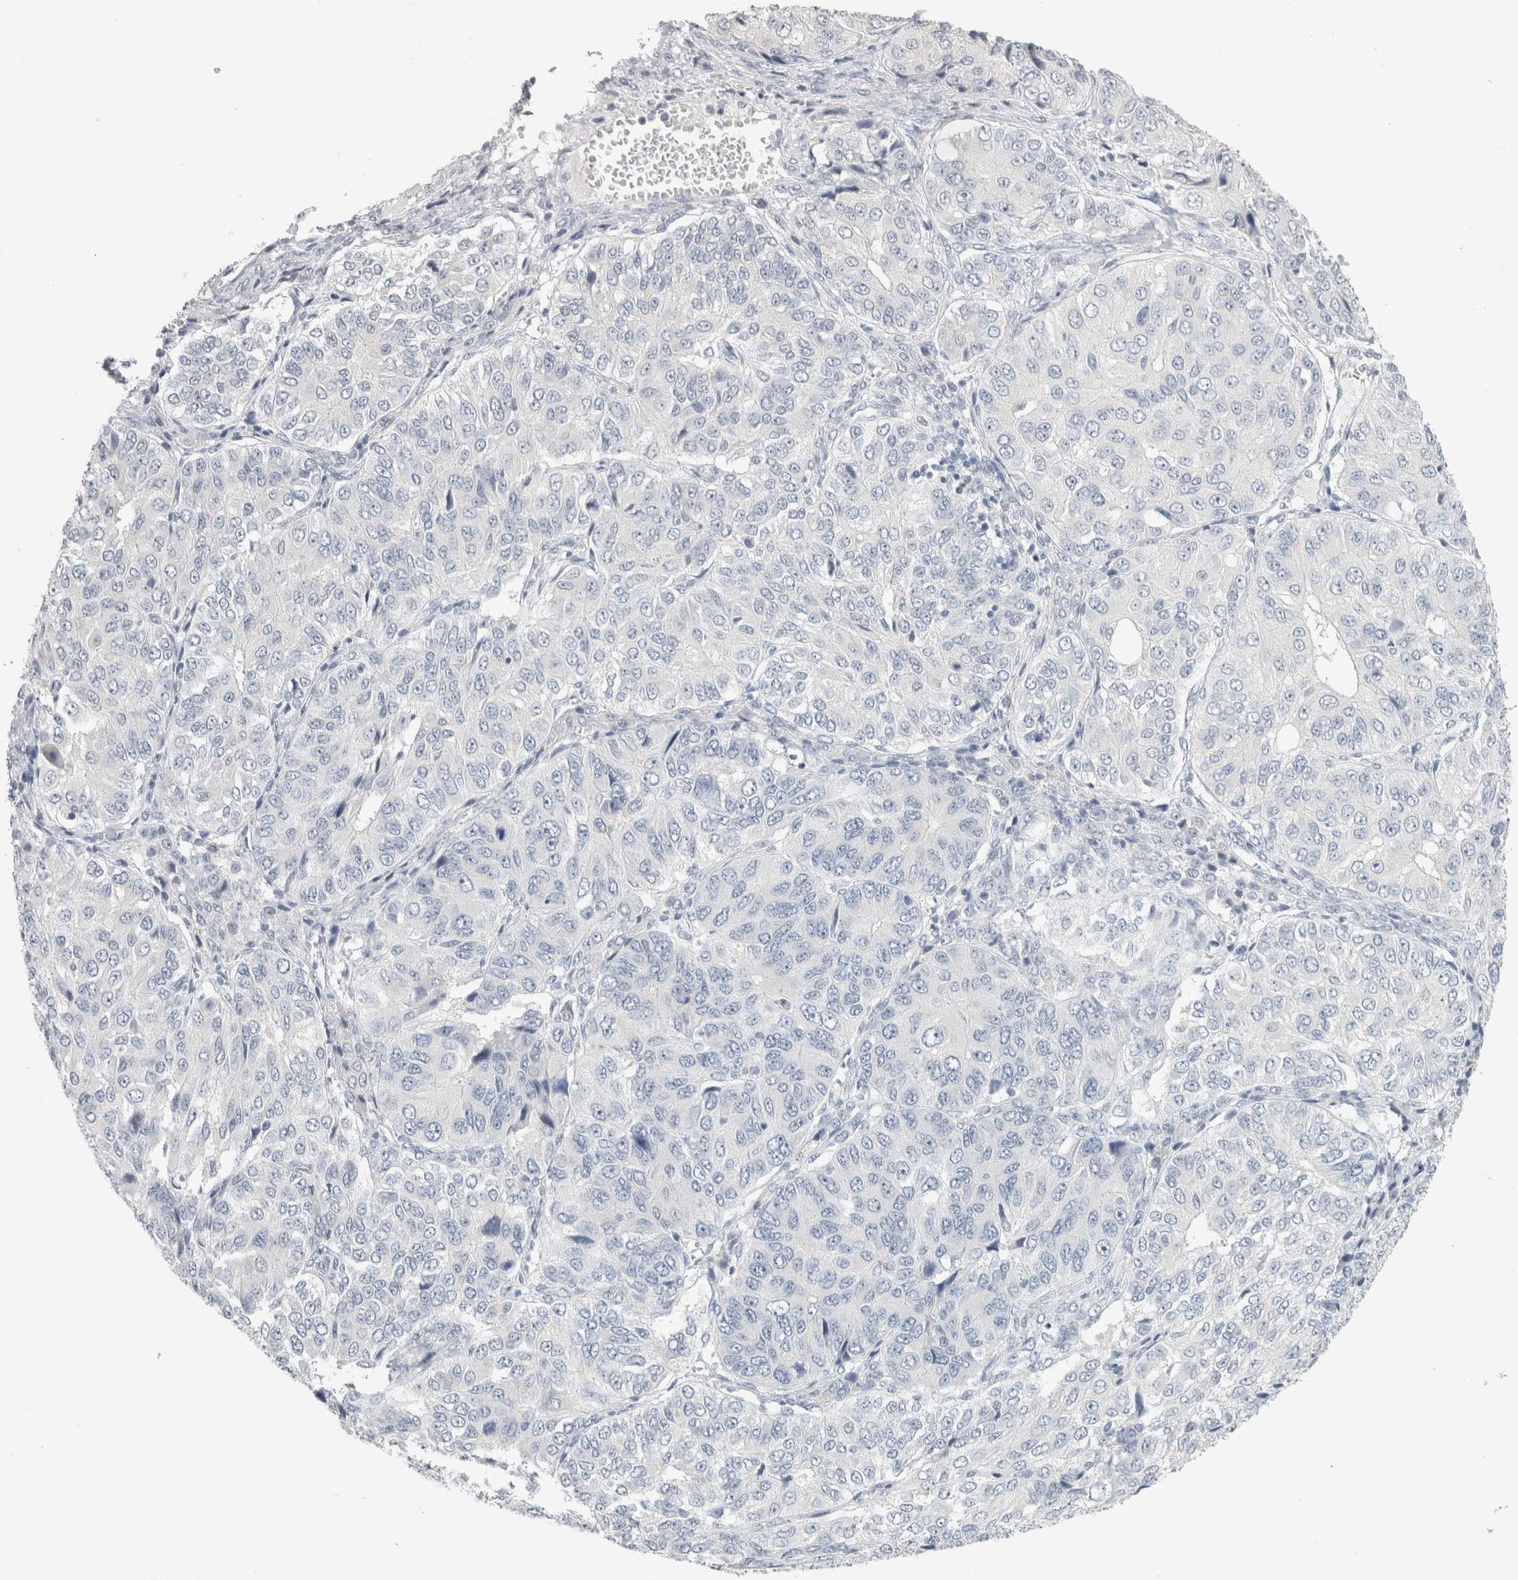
{"staining": {"intensity": "negative", "quantity": "none", "location": "none"}, "tissue": "ovarian cancer", "cell_type": "Tumor cells", "image_type": "cancer", "snomed": [{"axis": "morphology", "description": "Carcinoma, endometroid"}, {"axis": "topography", "description": "Ovary"}], "caption": "Immunohistochemistry (IHC) photomicrograph of neoplastic tissue: ovarian cancer stained with DAB exhibits no significant protein staining in tumor cells.", "gene": "SLC6A1", "patient": {"sex": "female", "age": 51}}